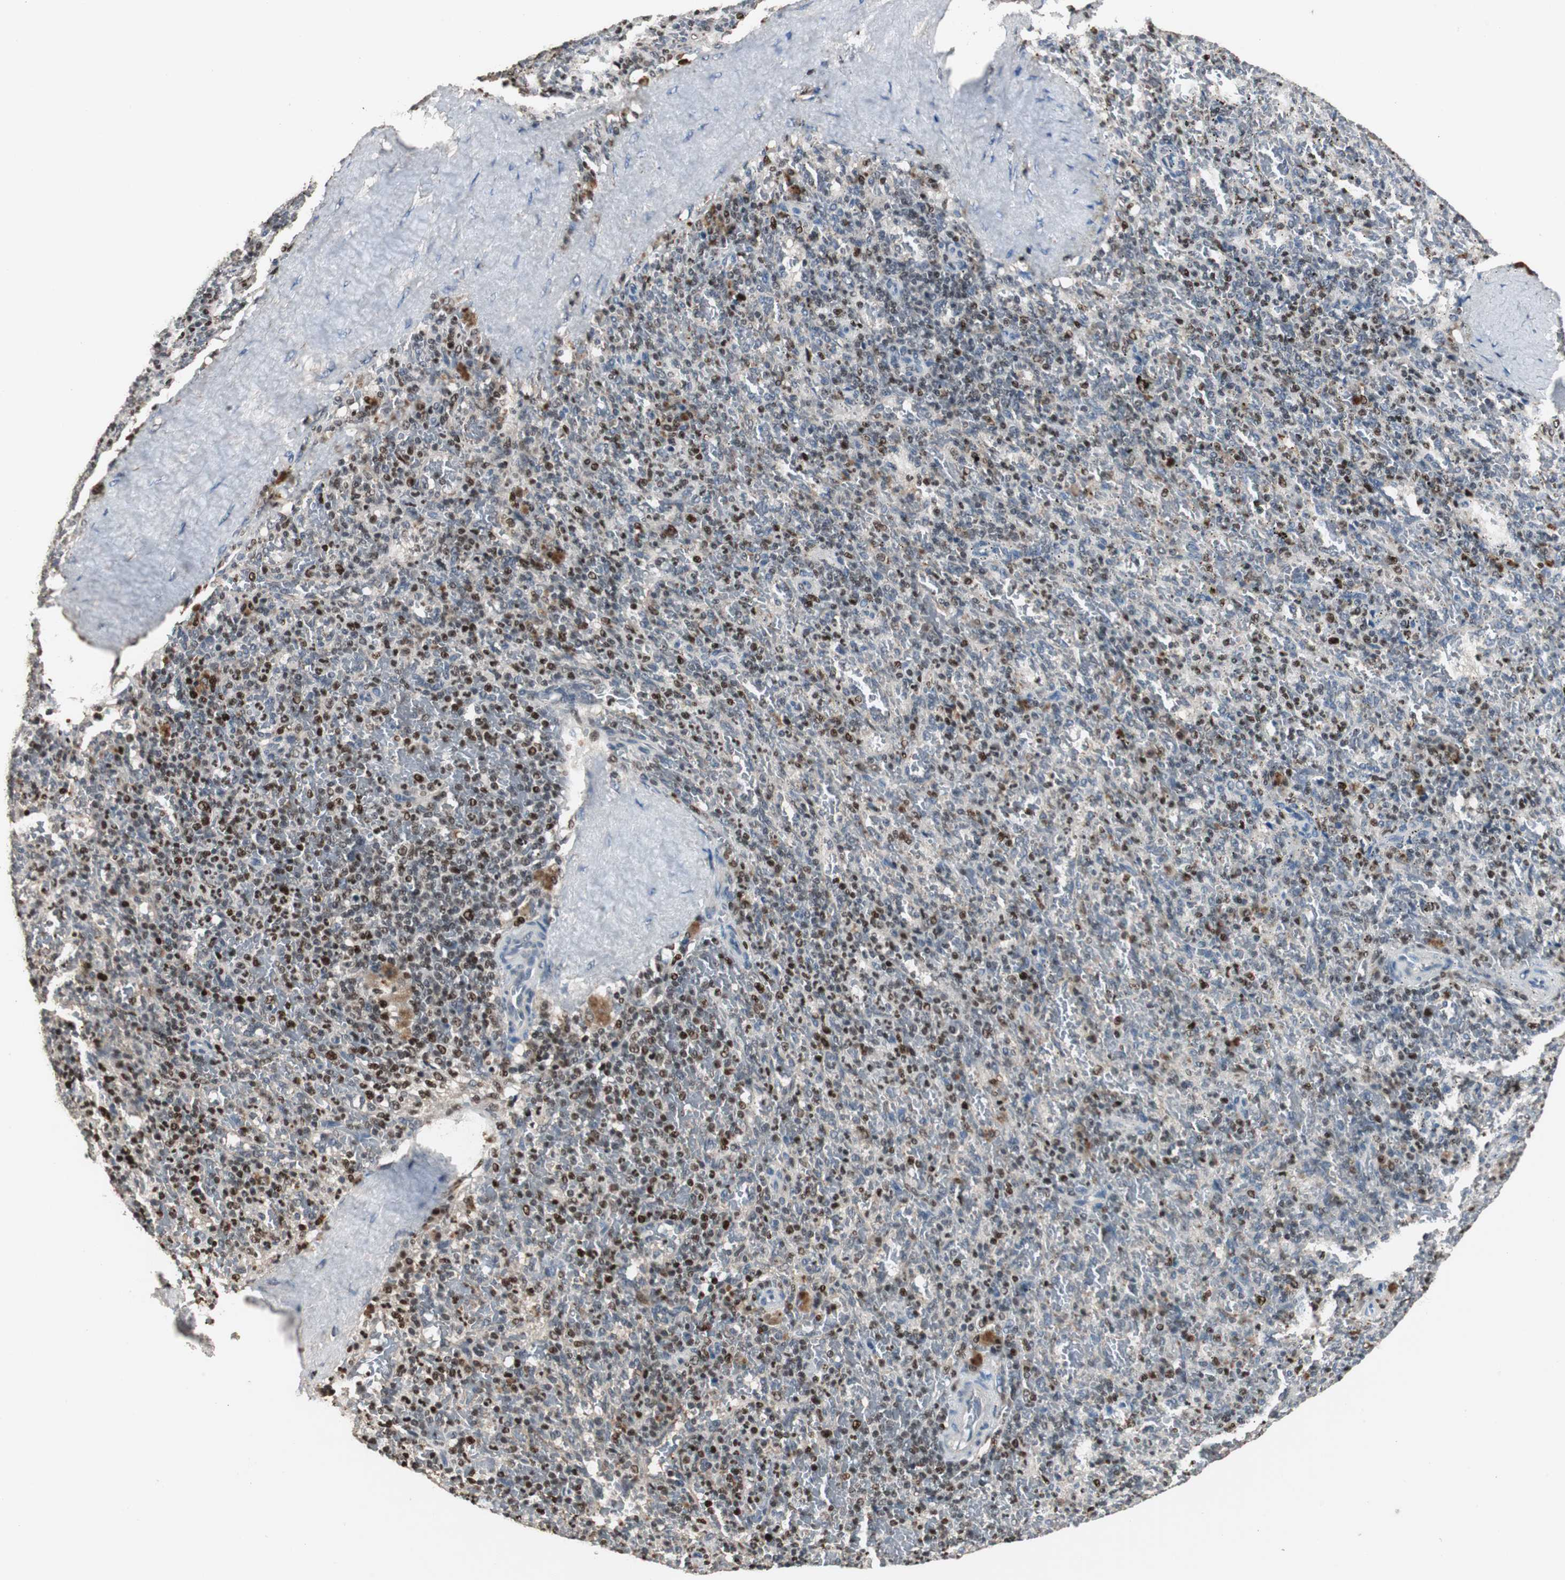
{"staining": {"intensity": "moderate", "quantity": "<25%", "location": "nuclear"}, "tissue": "spleen", "cell_type": "Cells in red pulp", "image_type": "normal", "snomed": [{"axis": "morphology", "description": "Normal tissue, NOS"}, {"axis": "topography", "description": "Spleen"}], "caption": "The histopathology image shows staining of benign spleen, revealing moderate nuclear protein expression (brown color) within cells in red pulp. (IHC, brightfield microscopy, high magnification).", "gene": "FEN1", "patient": {"sex": "female", "age": 43}}